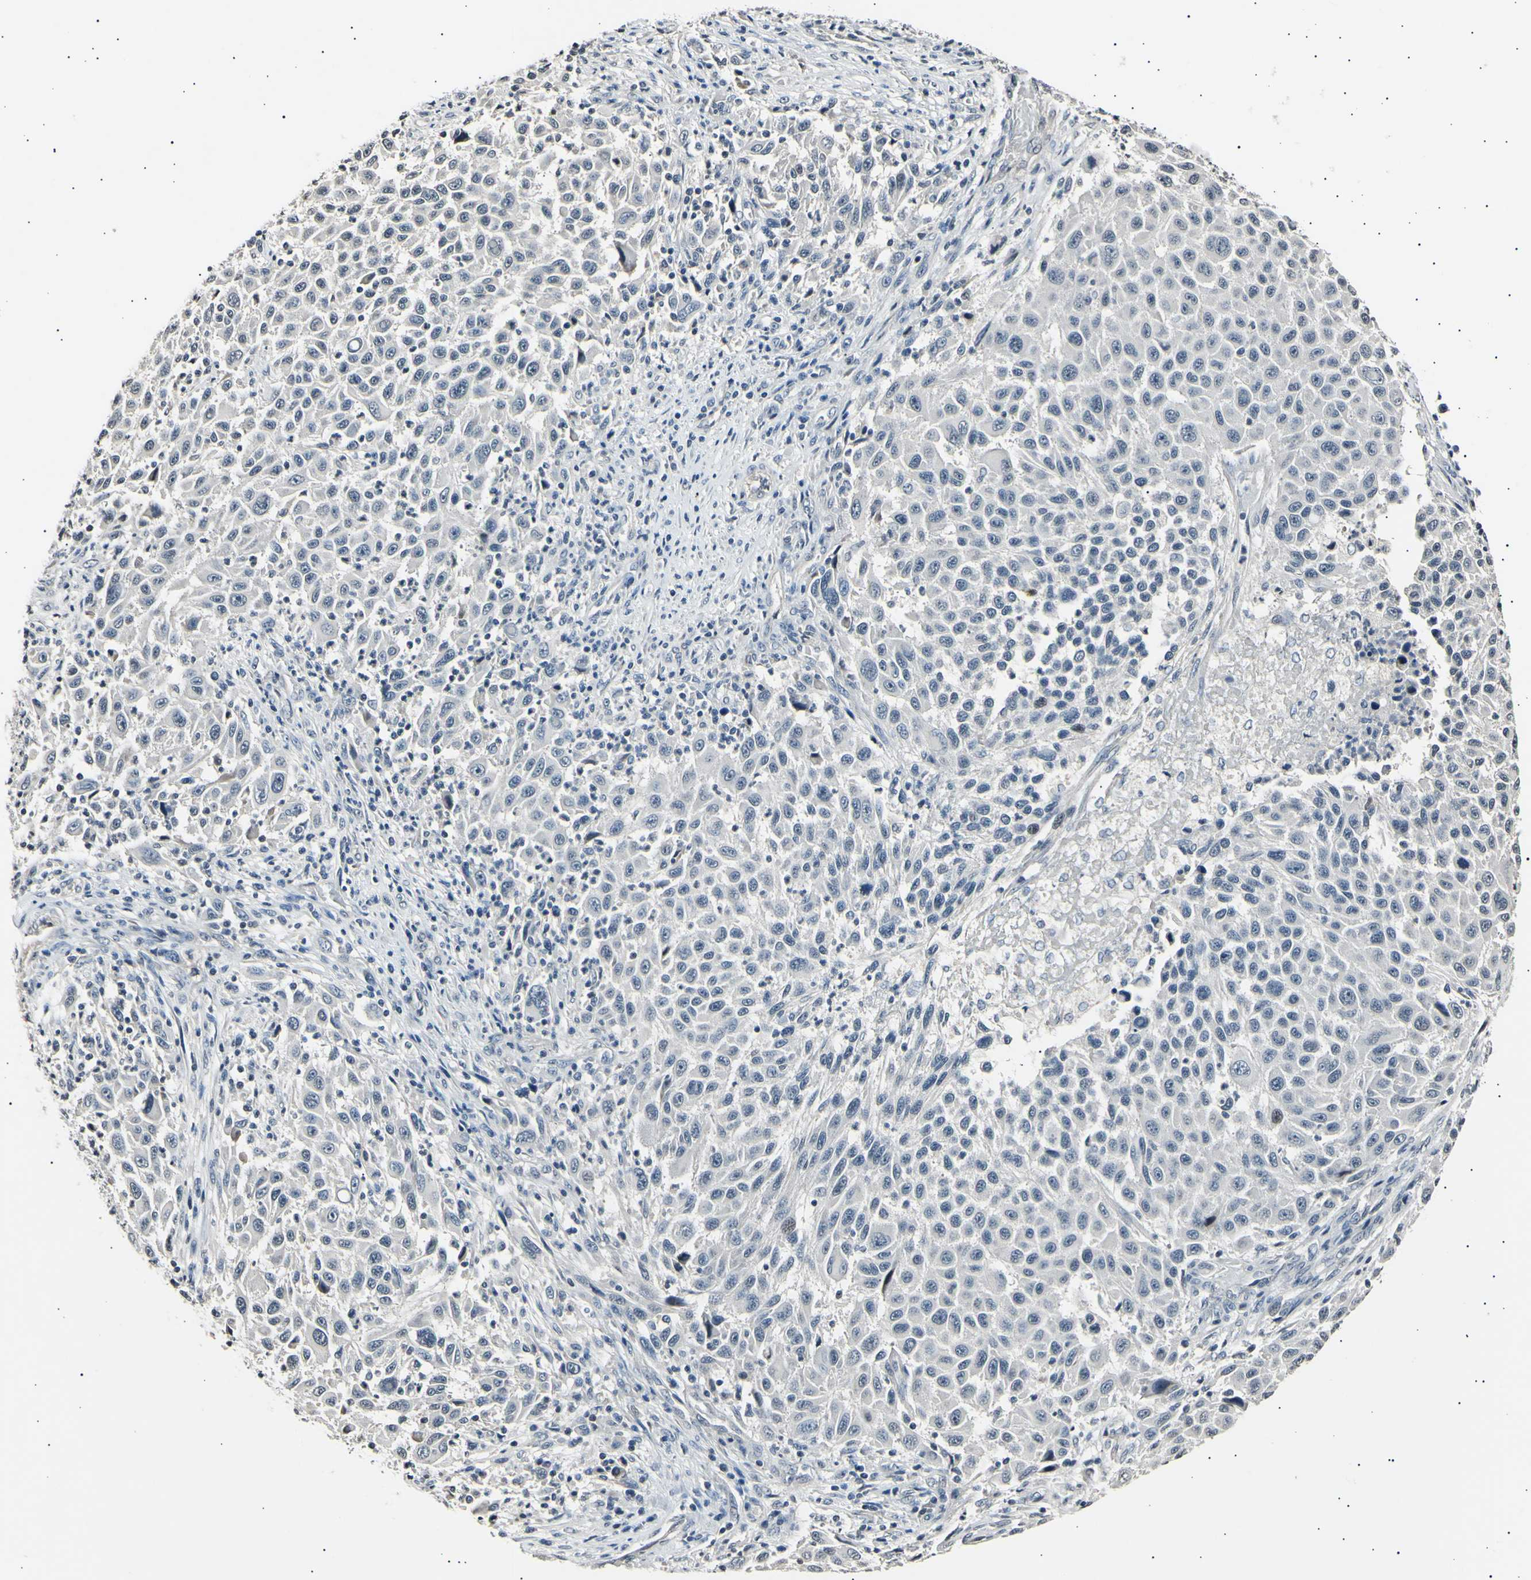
{"staining": {"intensity": "negative", "quantity": "none", "location": "none"}, "tissue": "melanoma", "cell_type": "Tumor cells", "image_type": "cancer", "snomed": [{"axis": "morphology", "description": "Malignant melanoma, Metastatic site"}, {"axis": "topography", "description": "Lymph node"}], "caption": "Human malignant melanoma (metastatic site) stained for a protein using immunohistochemistry shows no positivity in tumor cells.", "gene": "AK1", "patient": {"sex": "male", "age": 61}}